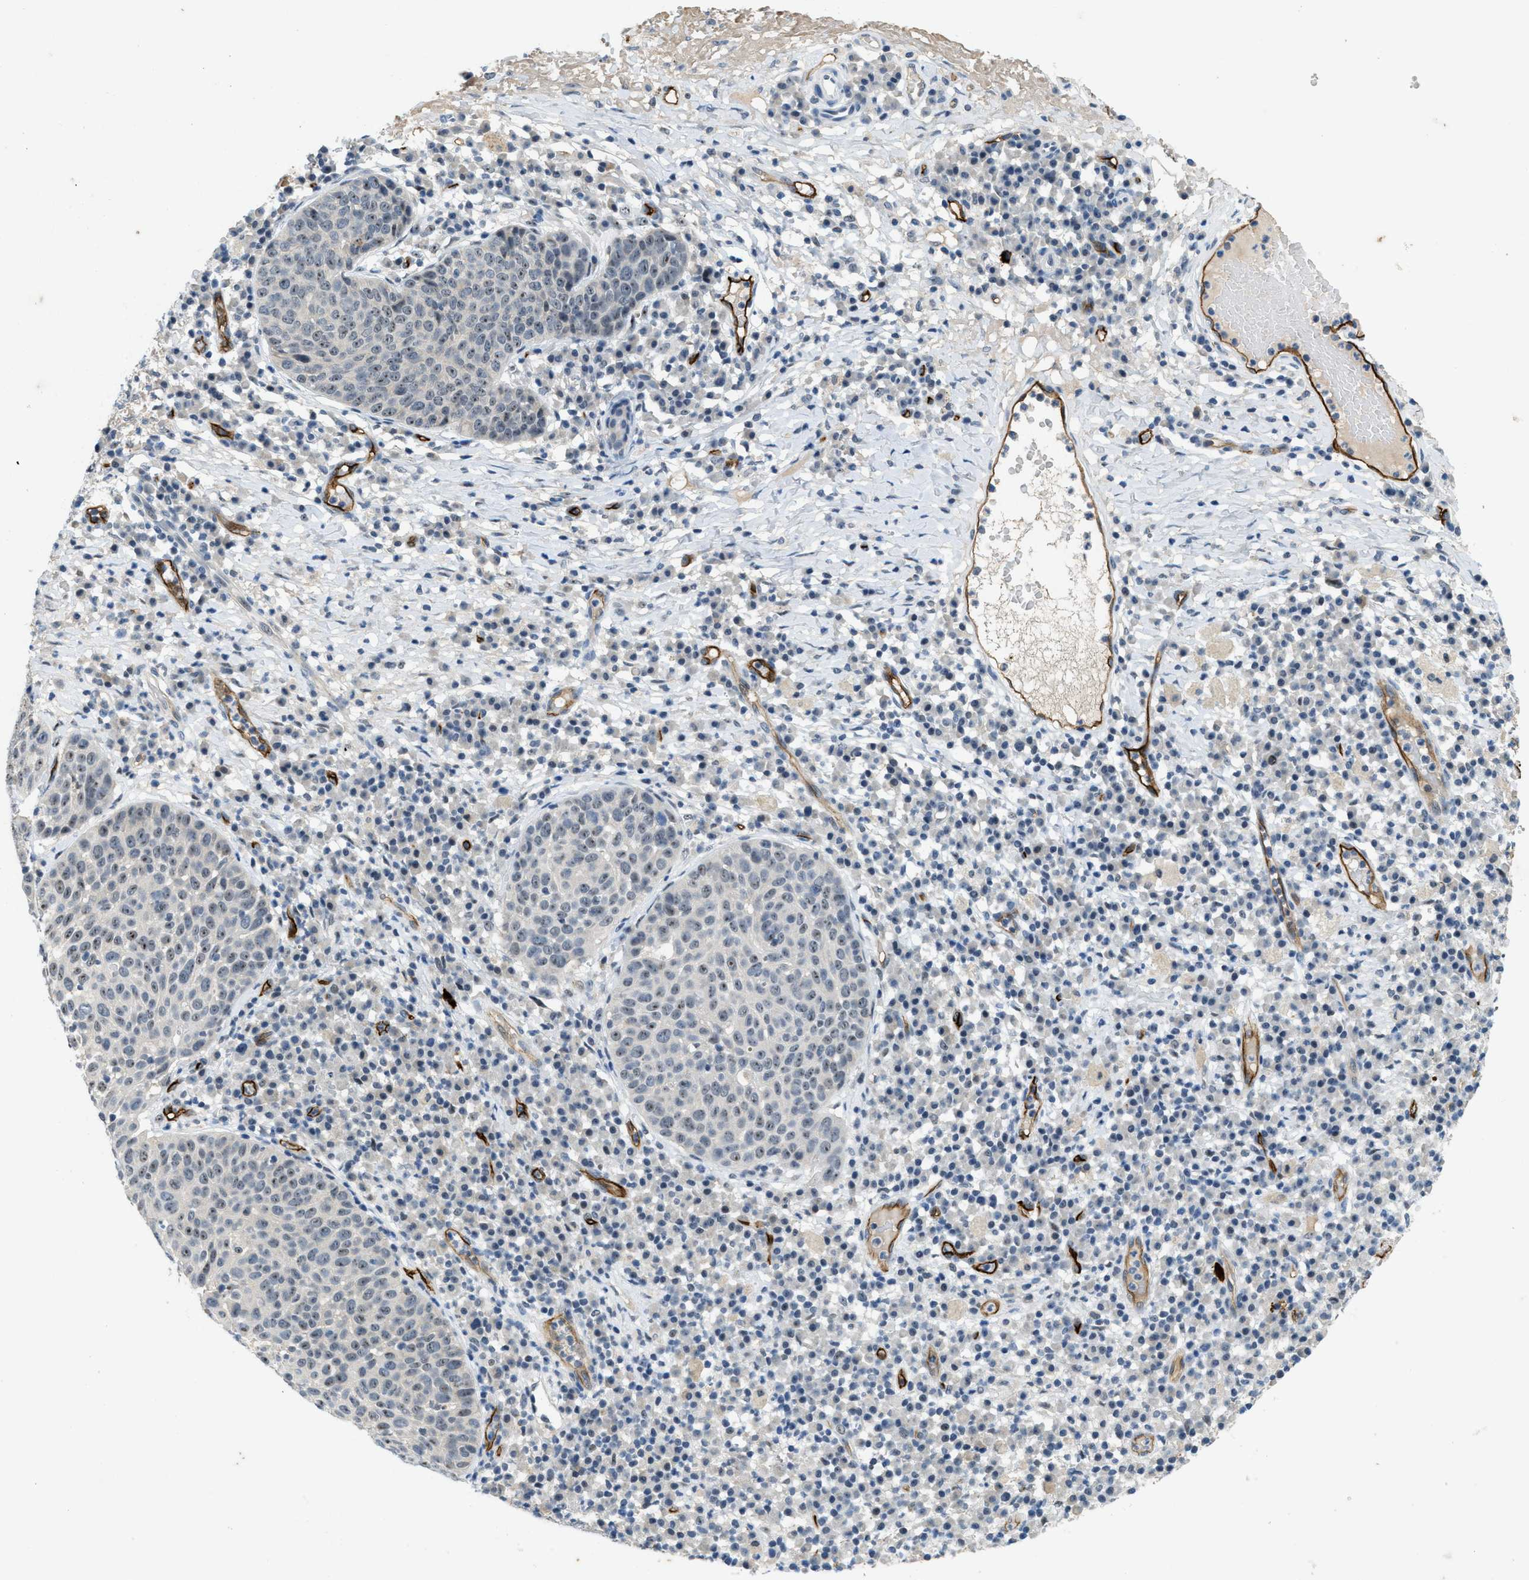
{"staining": {"intensity": "weak", "quantity": "25%-75%", "location": "nuclear"}, "tissue": "skin cancer", "cell_type": "Tumor cells", "image_type": "cancer", "snomed": [{"axis": "morphology", "description": "Squamous cell carcinoma in situ, NOS"}, {"axis": "morphology", "description": "Squamous cell carcinoma, NOS"}, {"axis": "topography", "description": "Skin"}], "caption": "Tumor cells exhibit weak nuclear expression in approximately 25%-75% of cells in skin cancer.", "gene": "SLCO2A1", "patient": {"sex": "male", "age": 93}}